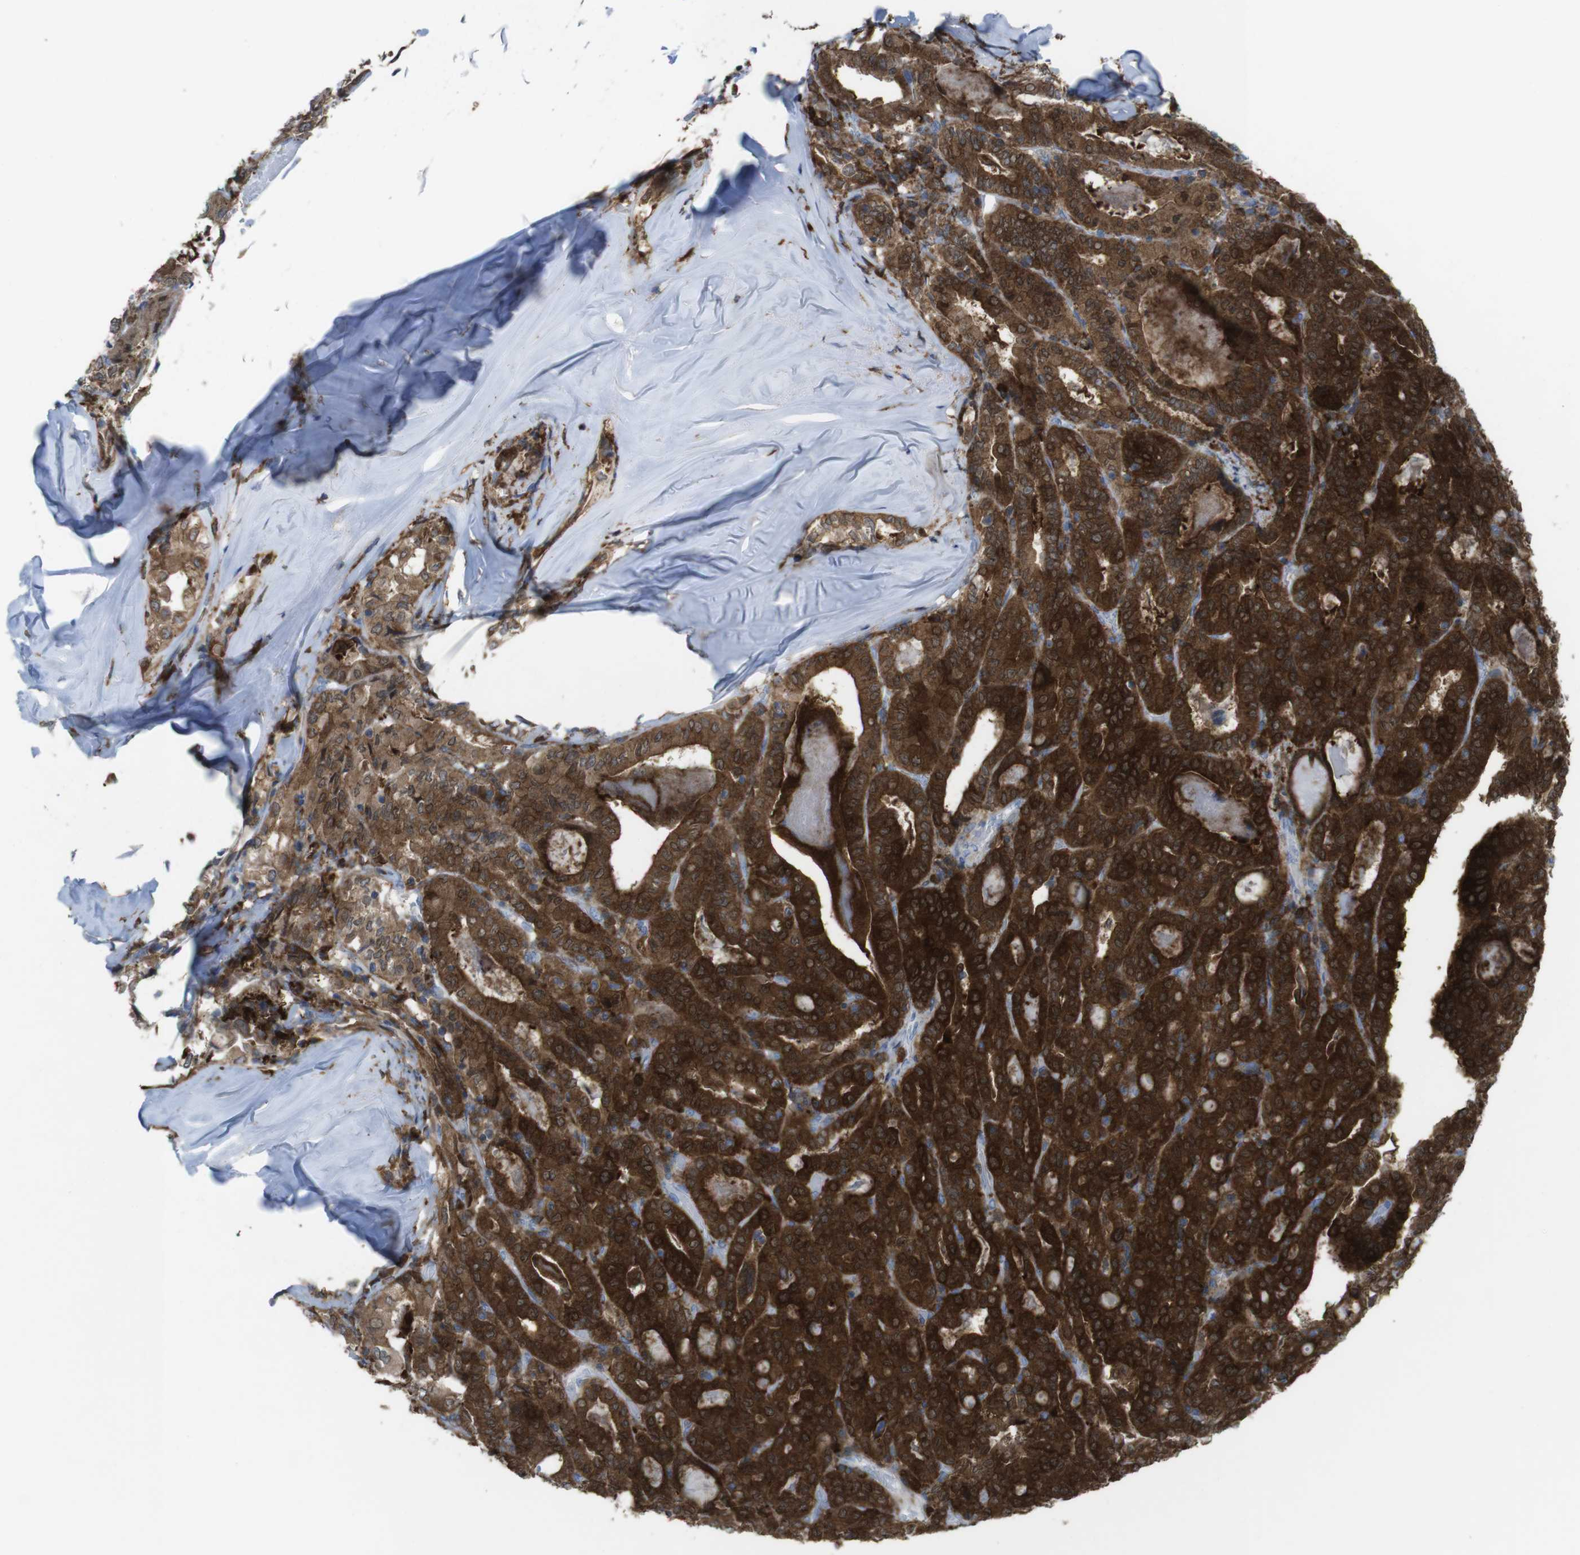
{"staining": {"intensity": "strong", "quantity": ">75%", "location": "cytoplasmic/membranous"}, "tissue": "thyroid cancer", "cell_type": "Tumor cells", "image_type": "cancer", "snomed": [{"axis": "morphology", "description": "Papillary adenocarcinoma, NOS"}, {"axis": "topography", "description": "Thyroid gland"}], "caption": "Immunohistochemistry (IHC) of thyroid papillary adenocarcinoma exhibits high levels of strong cytoplasmic/membranous expression in about >75% of tumor cells. The protein is shown in brown color, while the nuclei are stained blue.", "gene": "PRKCD", "patient": {"sex": "female", "age": 42}}